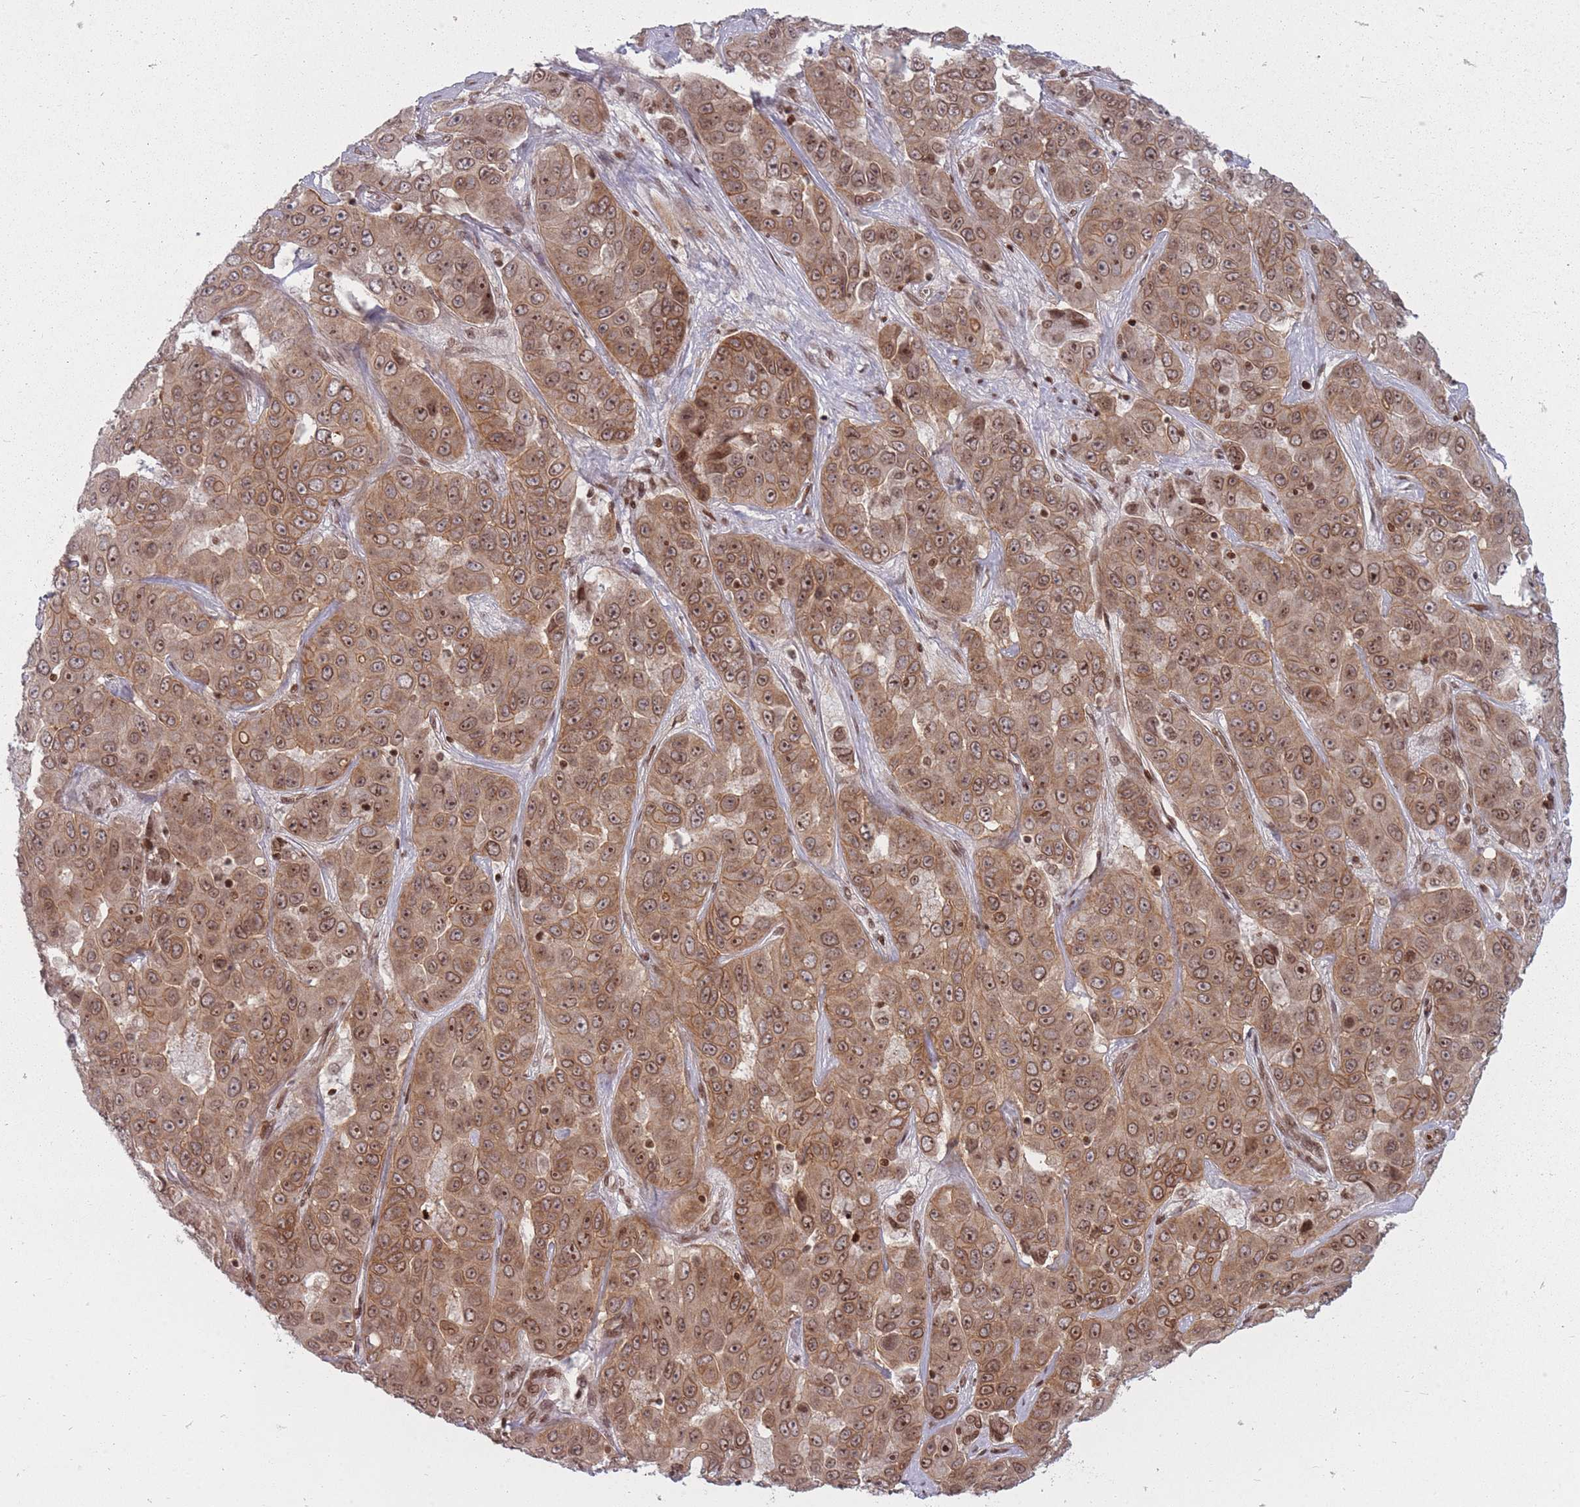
{"staining": {"intensity": "moderate", "quantity": ">75%", "location": "cytoplasmic/membranous,nuclear"}, "tissue": "liver cancer", "cell_type": "Tumor cells", "image_type": "cancer", "snomed": [{"axis": "morphology", "description": "Cholangiocarcinoma"}, {"axis": "topography", "description": "Liver"}], "caption": "This is an image of IHC staining of liver cancer (cholangiocarcinoma), which shows moderate positivity in the cytoplasmic/membranous and nuclear of tumor cells.", "gene": "TMC6", "patient": {"sex": "female", "age": 52}}